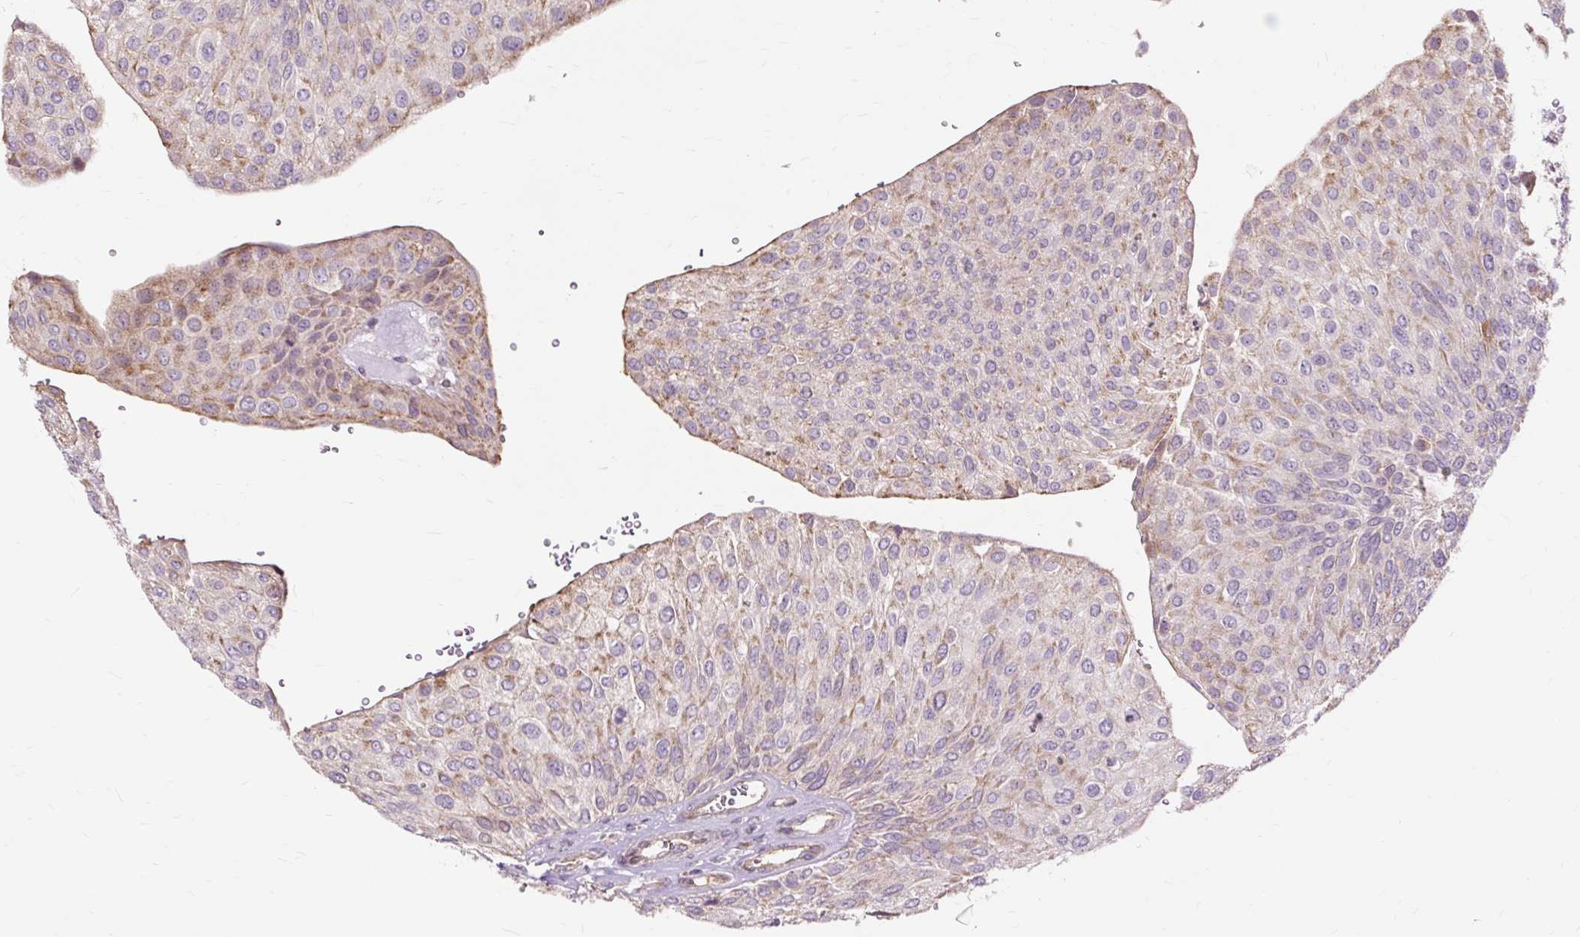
{"staining": {"intensity": "weak", "quantity": "25%-75%", "location": "cytoplasmic/membranous"}, "tissue": "urothelial cancer", "cell_type": "Tumor cells", "image_type": "cancer", "snomed": [{"axis": "morphology", "description": "Urothelial carcinoma, NOS"}, {"axis": "topography", "description": "Urinary bladder"}], "caption": "A brown stain labels weak cytoplasmic/membranous positivity of a protein in transitional cell carcinoma tumor cells. The protein of interest is stained brown, and the nuclei are stained in blue (DAB IHC with brightfield microscopy, high magnification).", "gene": "PDZD2", "patient": {"sex": "male", "age": 67}}